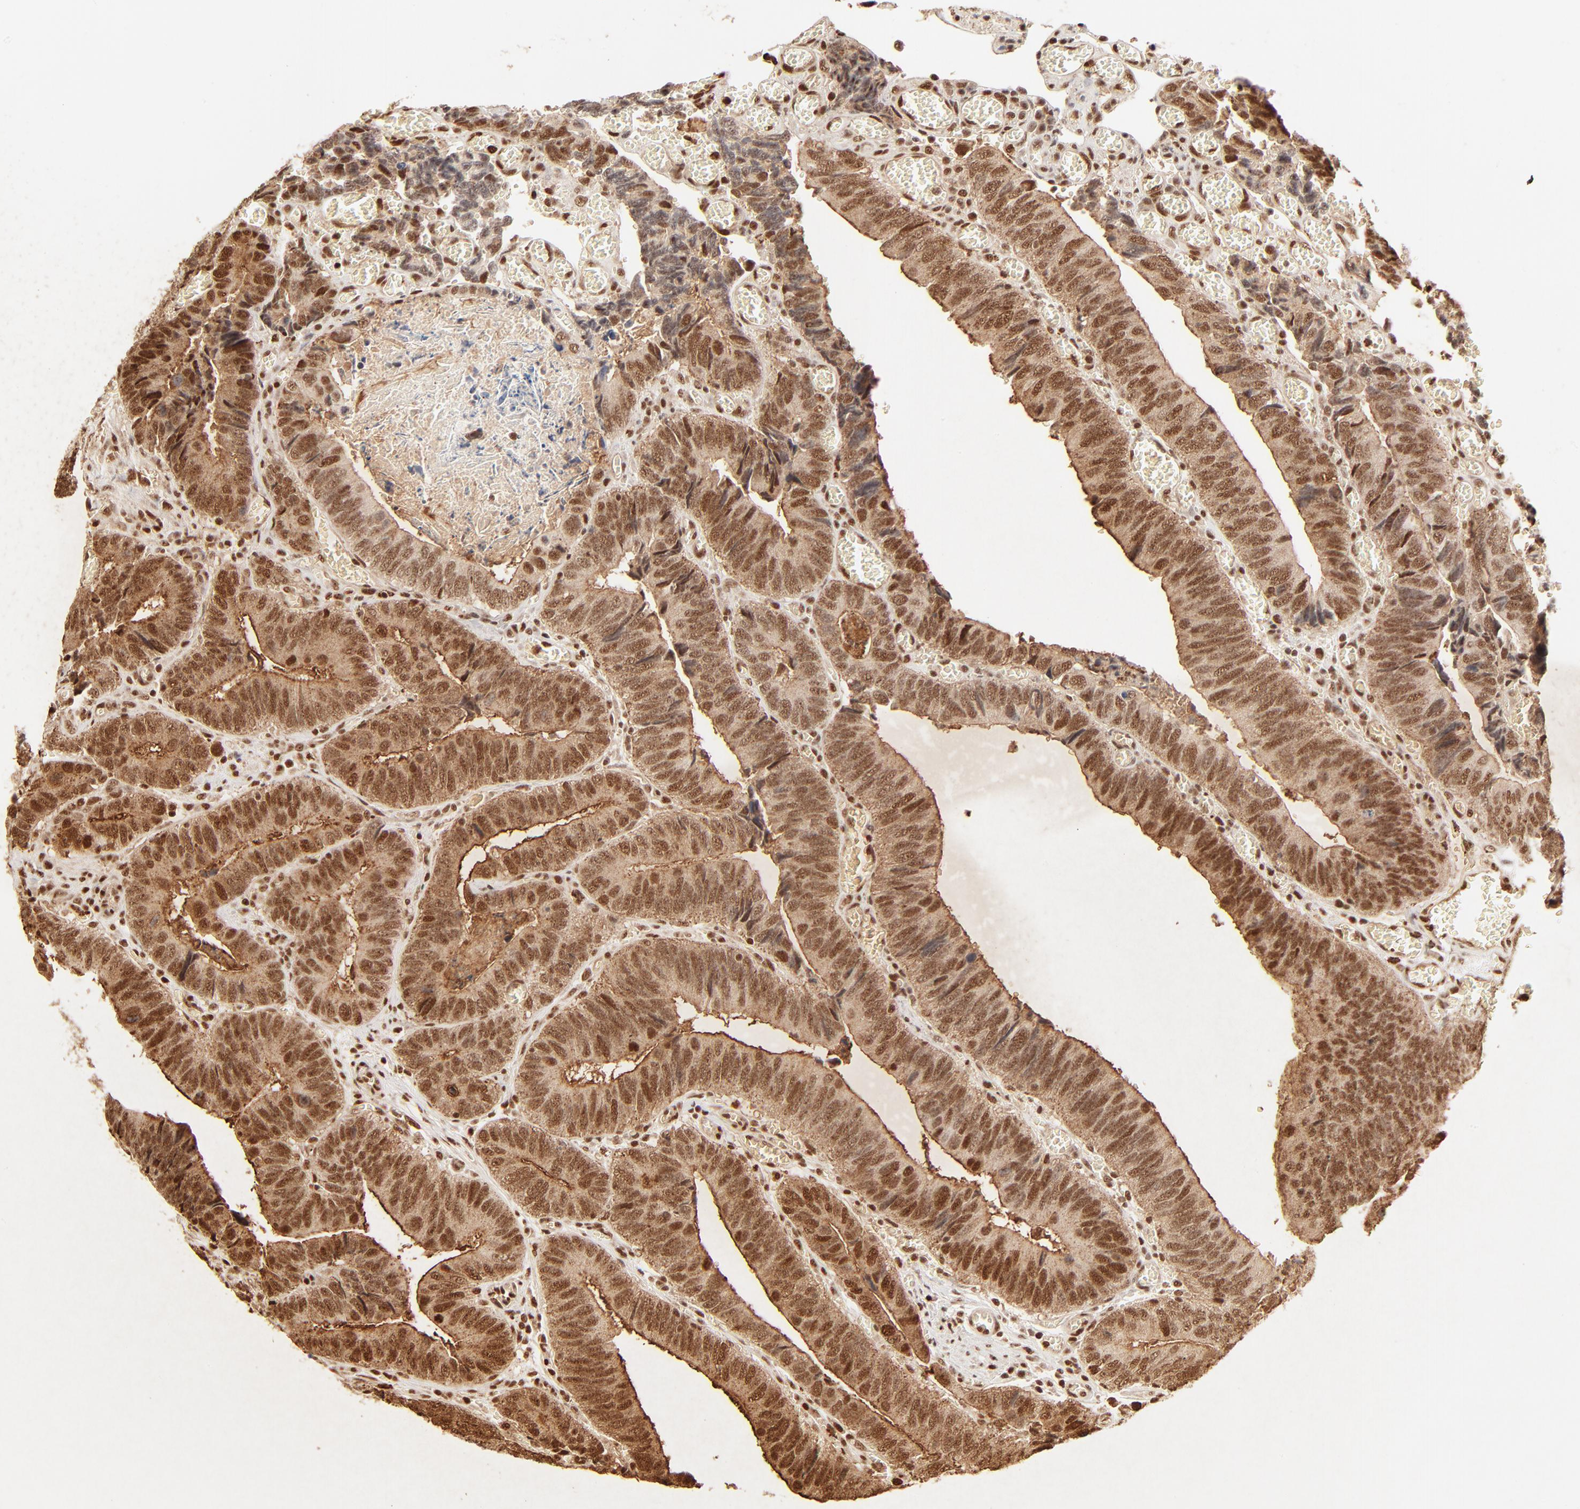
{"staining": {"intensity": "strong", "quantity": ">75%", "location": "cytoplasmic/membranous,nuclear"}, "tissue": "colorectal cancer", "cell_type": "Tumor cells", "image_type": "cancer", "snomed": [{"axis": "morphology", "description": "Adenocarcinoma, NOS"}, {"axis": "topography", "description": "Colon"}], "caption": "Immunohistochemistry (IHC) image of colorectal cancer (adenocarcinoma) stained for a protein (brown), which displays high levels of strong cytoplasmic/membranous and nuclear positivity in approximately >75% of tumor cells.", "gene": "FAM50A", "patient": {"sex": "male", "age": 72}}